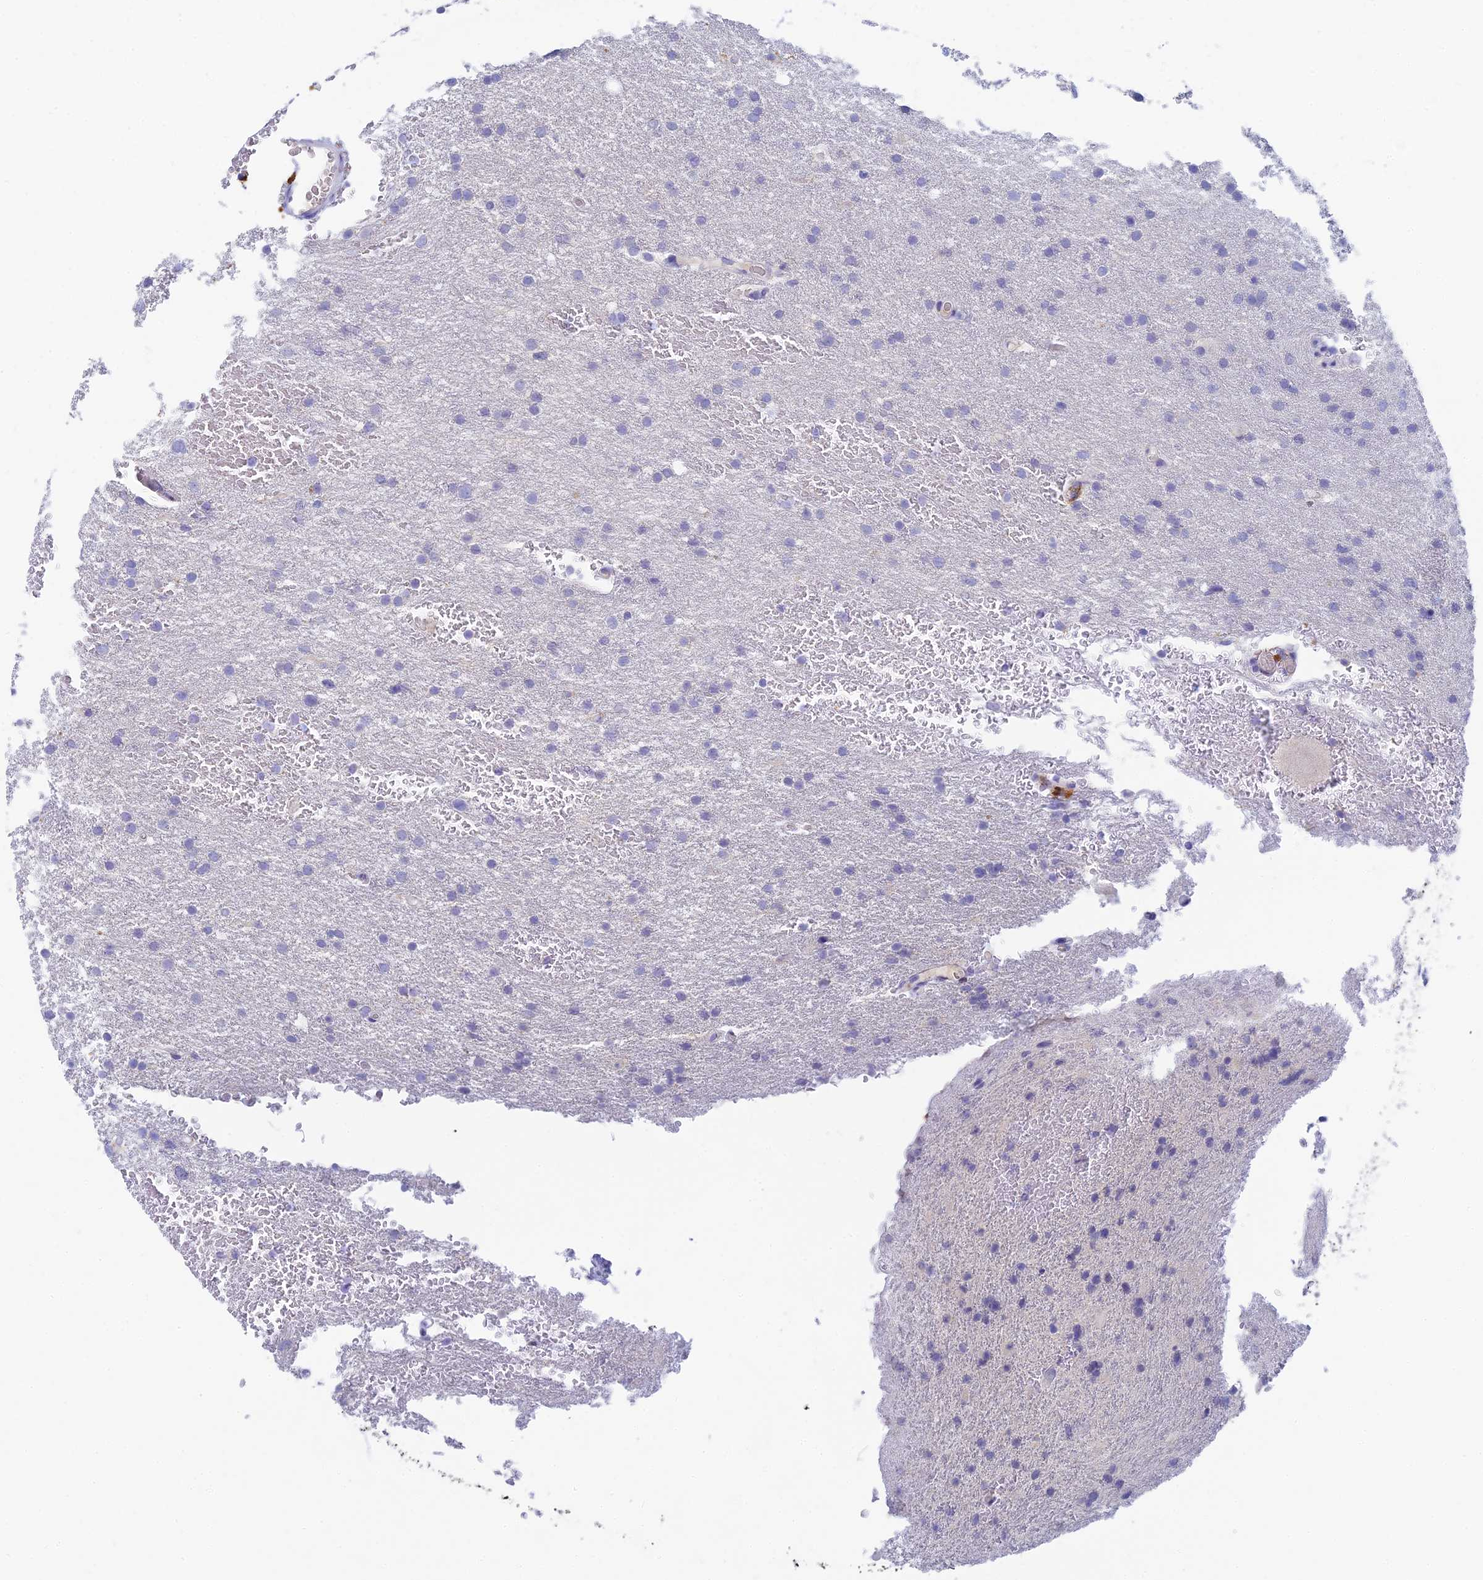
{"staining": {"intensity": "negative", "quantity": "none", "location": "none"}, "tissue": "glioma", "cell_type": "Tumor cells", "image_type": "cancer", "snomed": [{"axis": "morphology", "description": "Glioma, malignant, High grade"}, {"axis": "topography", "description": "Cerebral cortex"}], "caption": "High-grade glioma (malignant) stained for a protein using immunohistochemistry exhibits no positivity tumor cells.", "gene": "REXO5", "patient": {"sex": "female", "age": 36}}